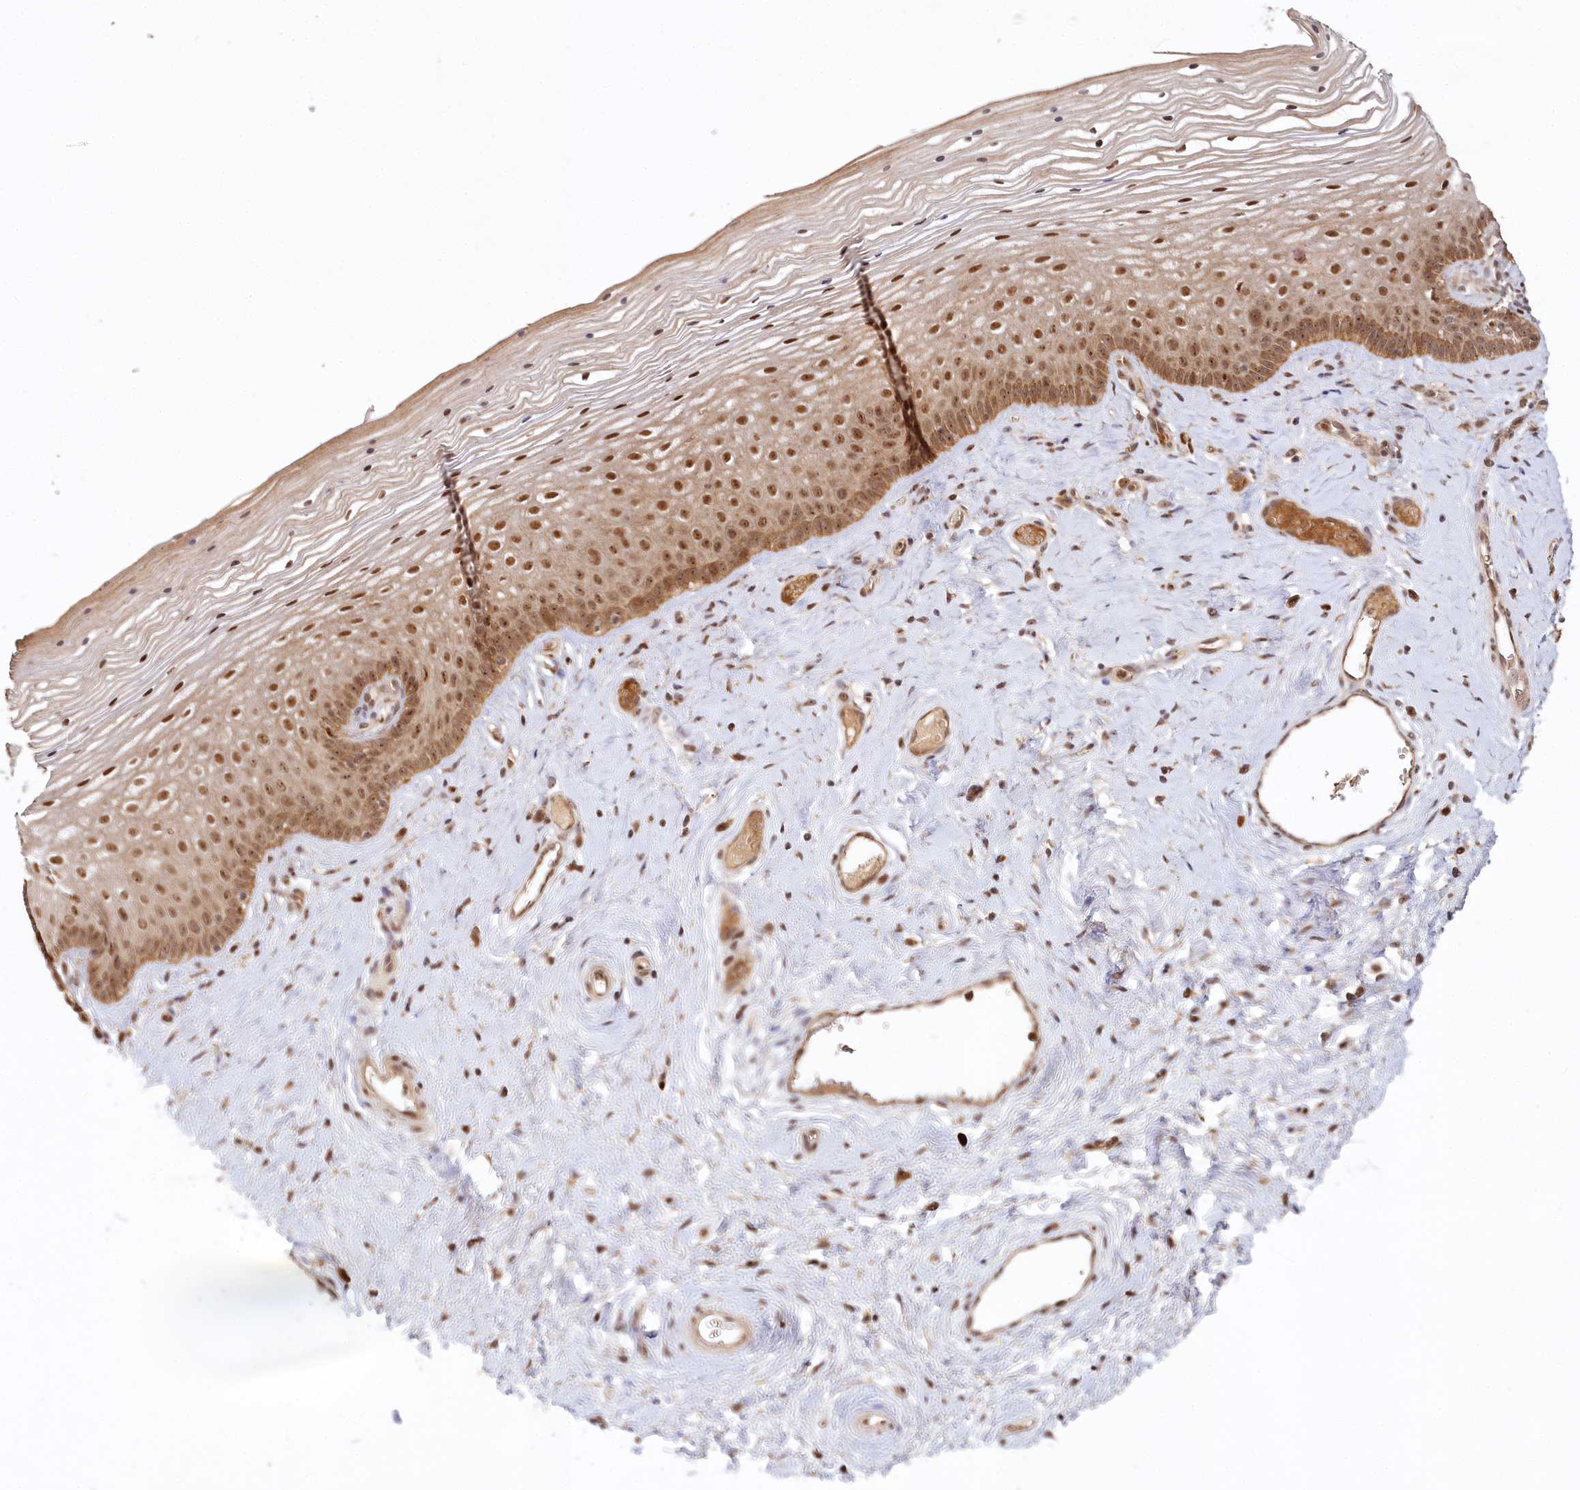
{"staining": {"intensity": "strong", "quantity": ">75%", "location": "cytoplasmic/membranous,nuclear"}, "tissue": "vagina", "cell_type": "Squamous epithelial cells", "image_type": "normal", "snomed": [{"axis": "morphology", "description": "Normal tissue, NOS"}, {"axis": "topography", "description": "Vagina"}], "caption": "A high-resolution photomicrograph shows IHC staining of benign vagina, which demonstrates strong cytoplasmic/membranous,nuclear expression in approximately >75% of squamous epithelial cells.", "gene": "WAPL", "patient": {"sex": "female", "age": 46}}